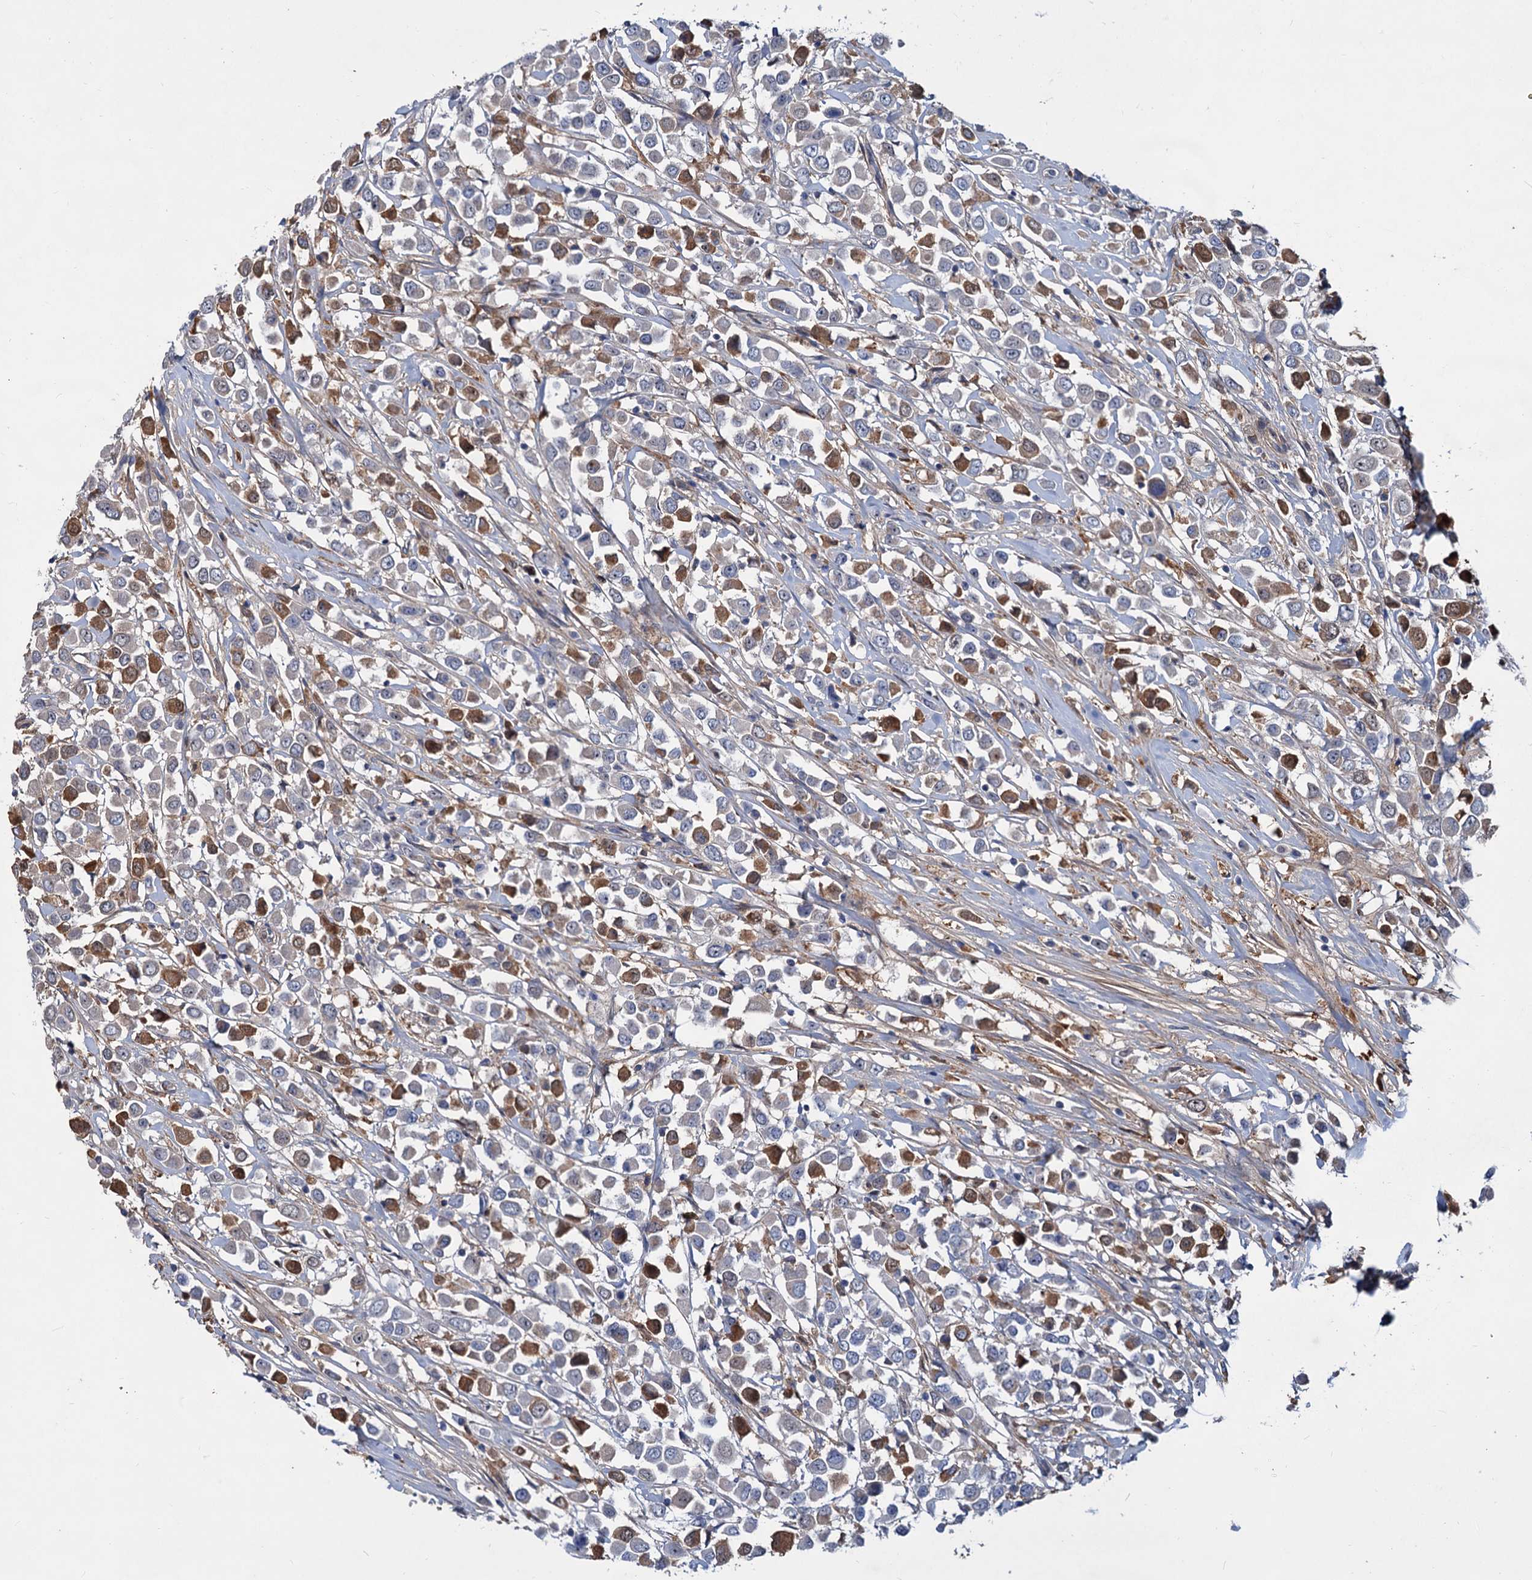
{"staining": {"intensity": "moderate", "quantity": "25%-75%", "location": "cytoplasmic/membranous"}, "tissue": "breast cancer", "cell_type": "Tumor cells", "image_type": "cancer", "snomed": [{"axis": "morphology", "description": "Duct carcinoma"}, {"axis": "topography", "description": "Breast"}], "caption": "There is medium levels of moderate cytoplasmic/membranous expression in tumor cells of breast cancer (invasive ductal carcinoma), as demonstrated by immunohistochemical staining (brown color).", "gene": "CHRD", "patient": {"sex": "female", "age": 61}}